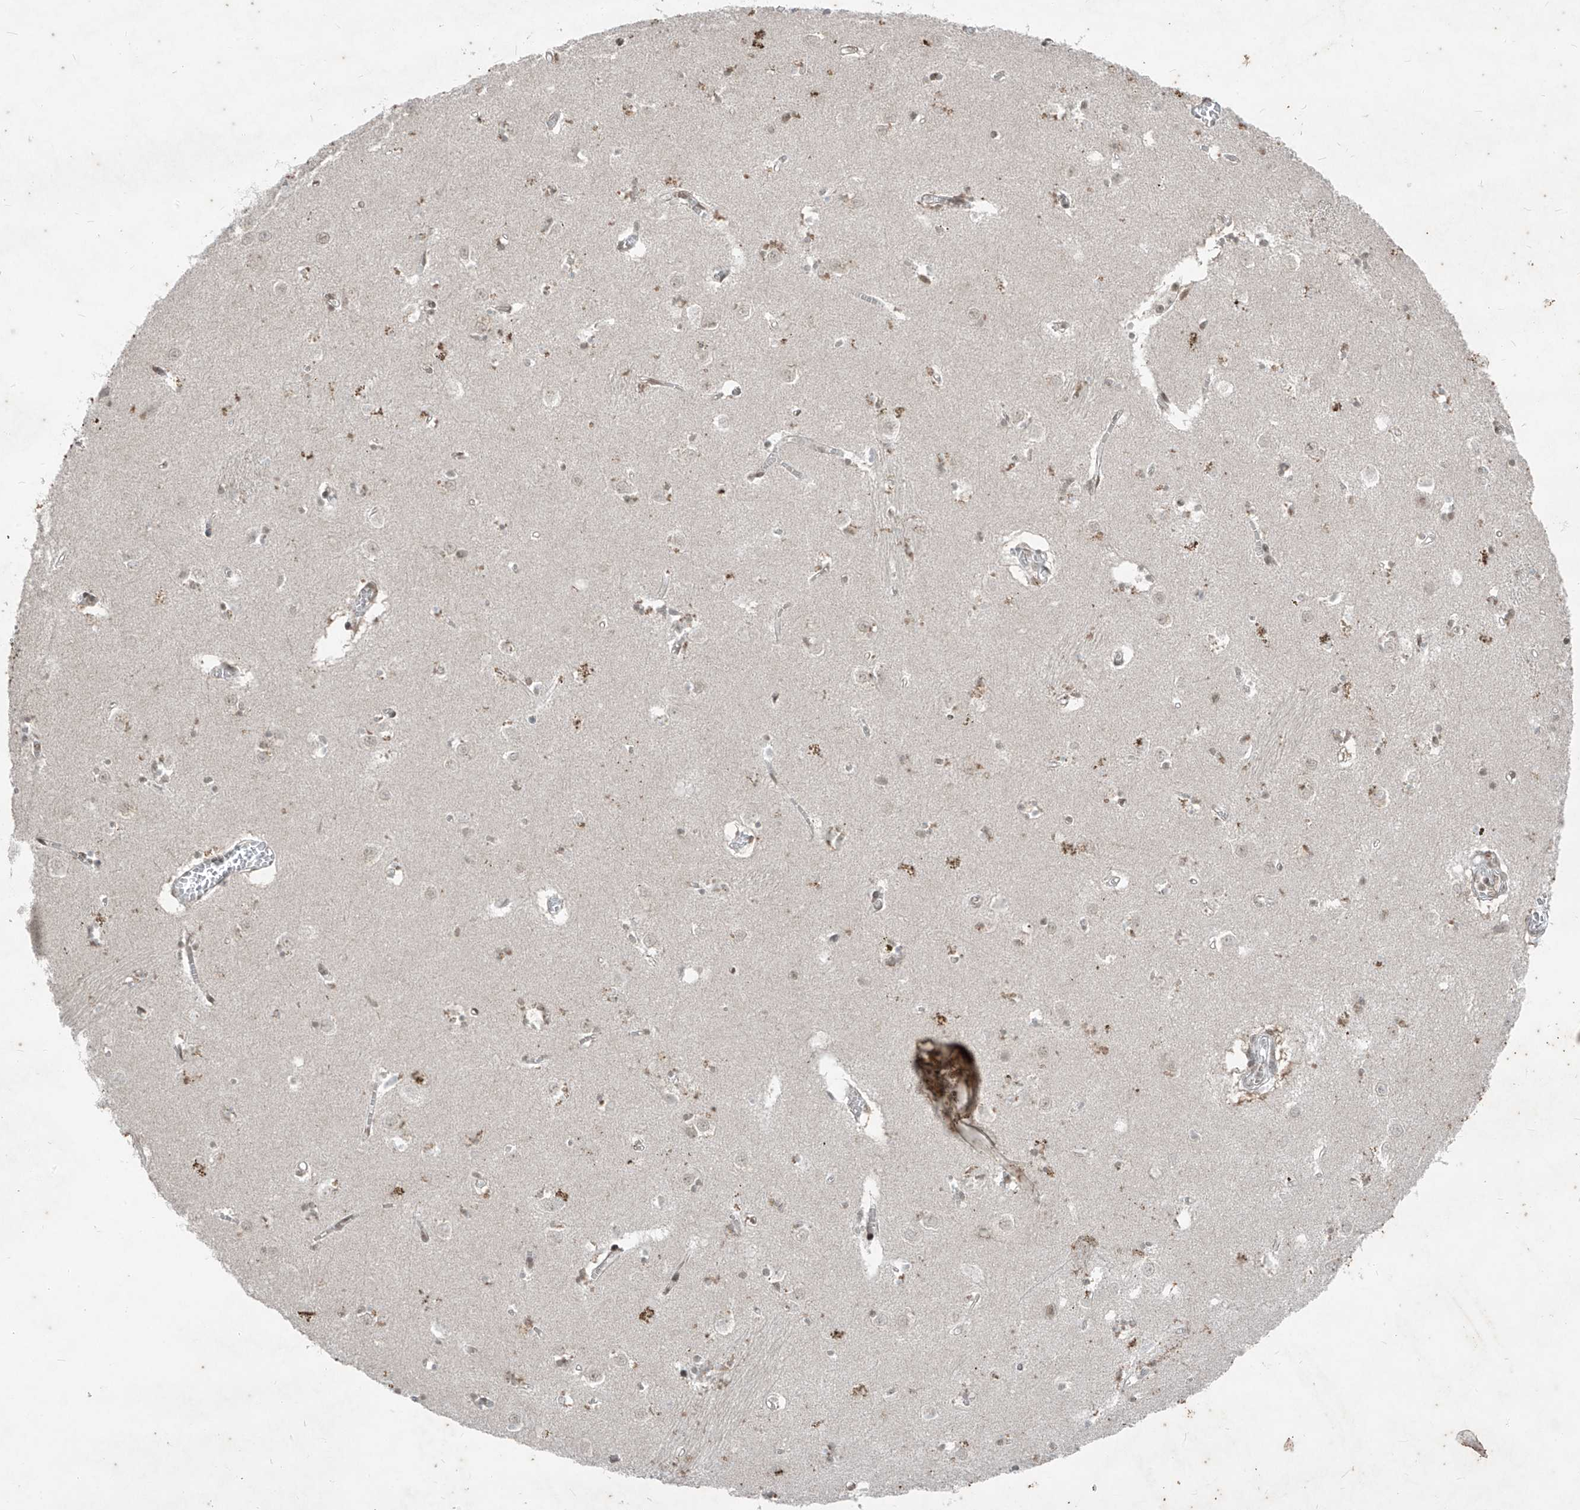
{"staining": {"intensity": "moderate", "quantity": "25%-75%", "location": "nuclear"}, "tissue": "caudate", "cell_type": "Glial cells", "image_type": "normal", "snomed": [{"axis": "morphology", "description": "Normal tissue, NOS"}, {"axis": "topography", "description": "Lateral ventricle wall"}], "caption": "IHC (DAB (3,3'-diaminobenzidine)) staining of unremarkable caudate reveals moderate nuclear protein staining in approximately 25%-75% of glial cells.", "gene": "ZNF354B", "patient": {"sex": "male", "age": 70}}